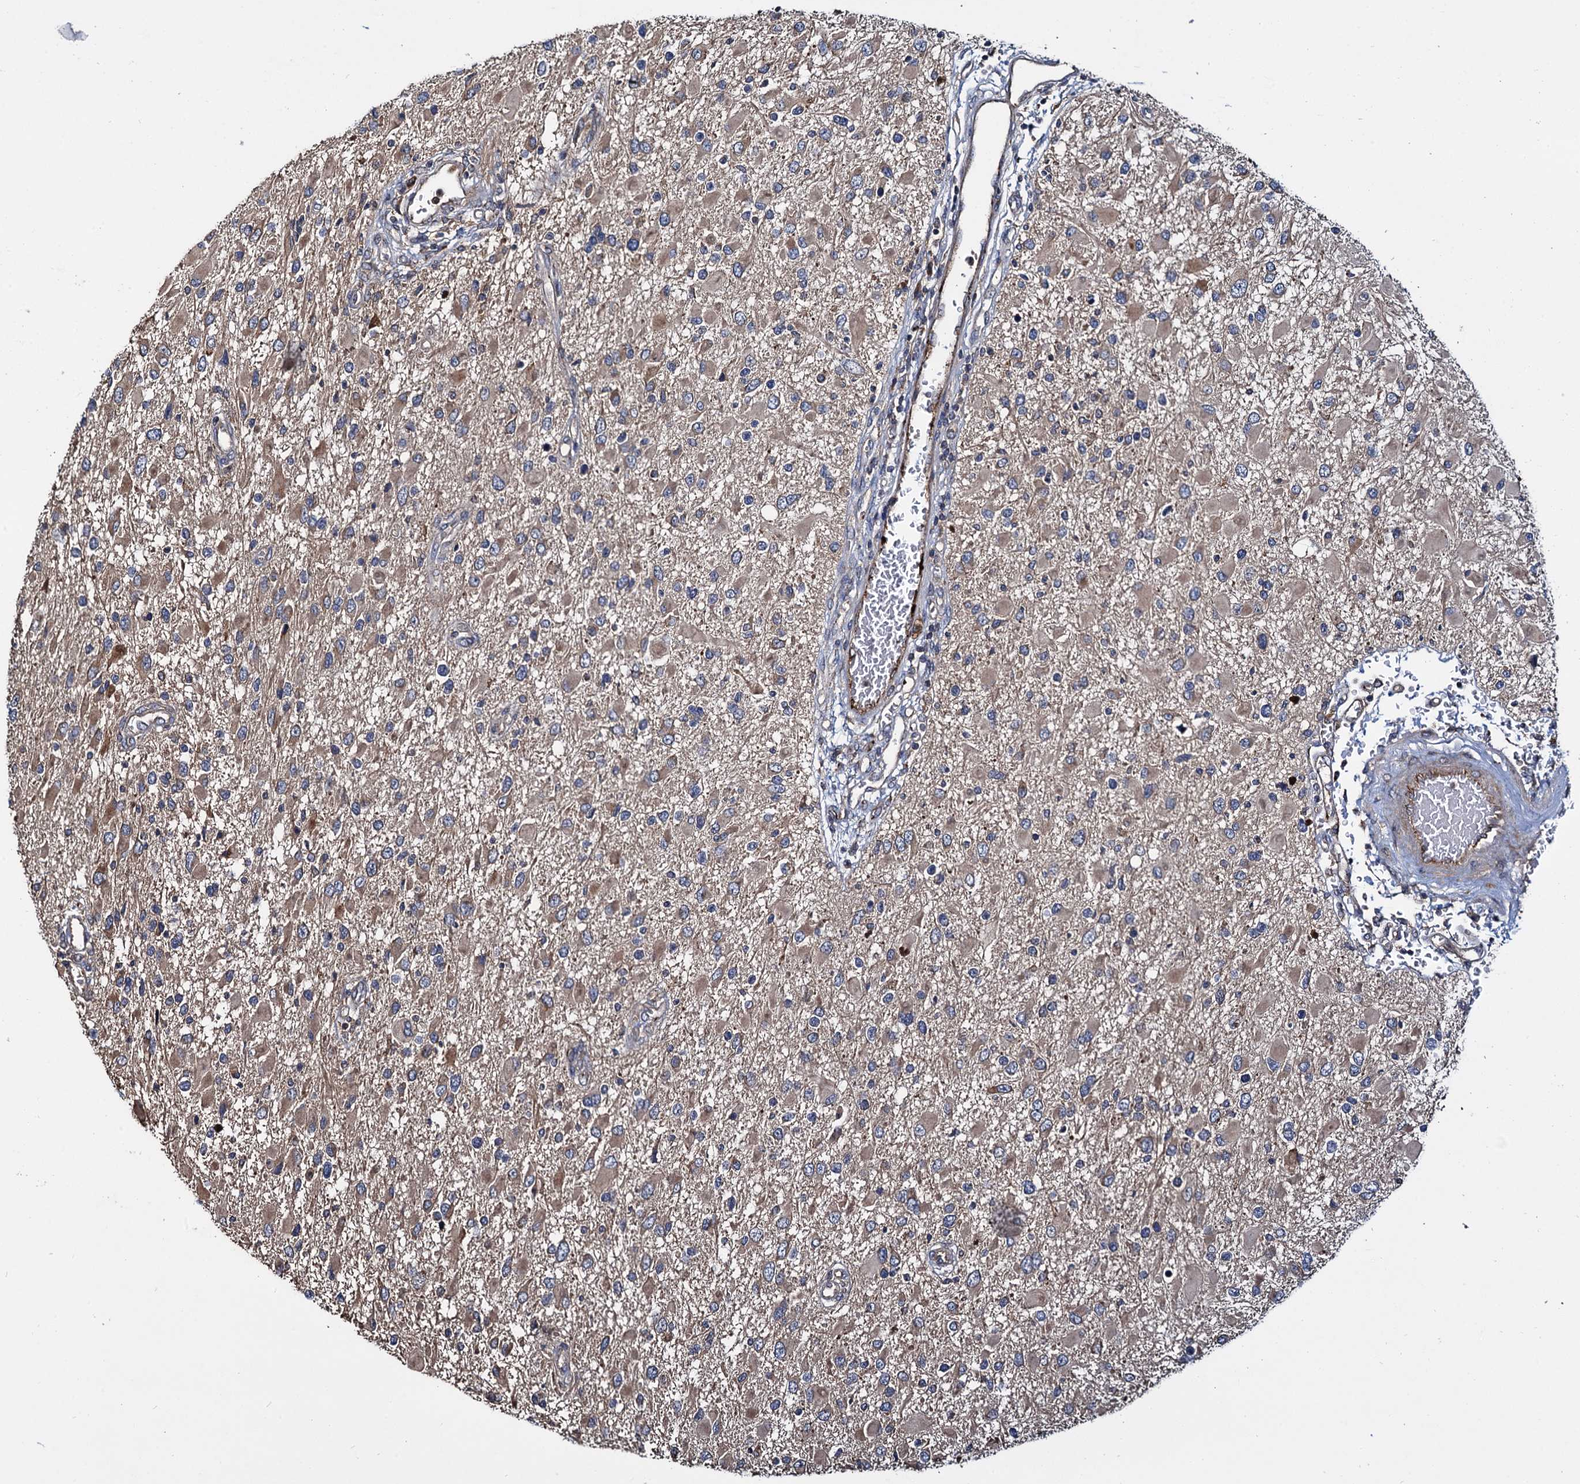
{"staining": {"intensity": "weak", "quantity": ">75%", "location": "cytoplasmic/membranous"}, "tissue": "glioma", "cell_type": "Tumor cells", "image_type": "cancer", "snomed": [{"axis": "morphology", "description": "Glioma, malignant, High grade"}, {"axis": "topography", "description": "Brain"}], "caption": "Immunohistochemical staining of human malignant high-grade glioma displays low levels of weak cytoplasmic/membranous expression in about >75% of tumor cells.", "gene": "CEP192", "patient": {"sex": "male", "age": 53}}